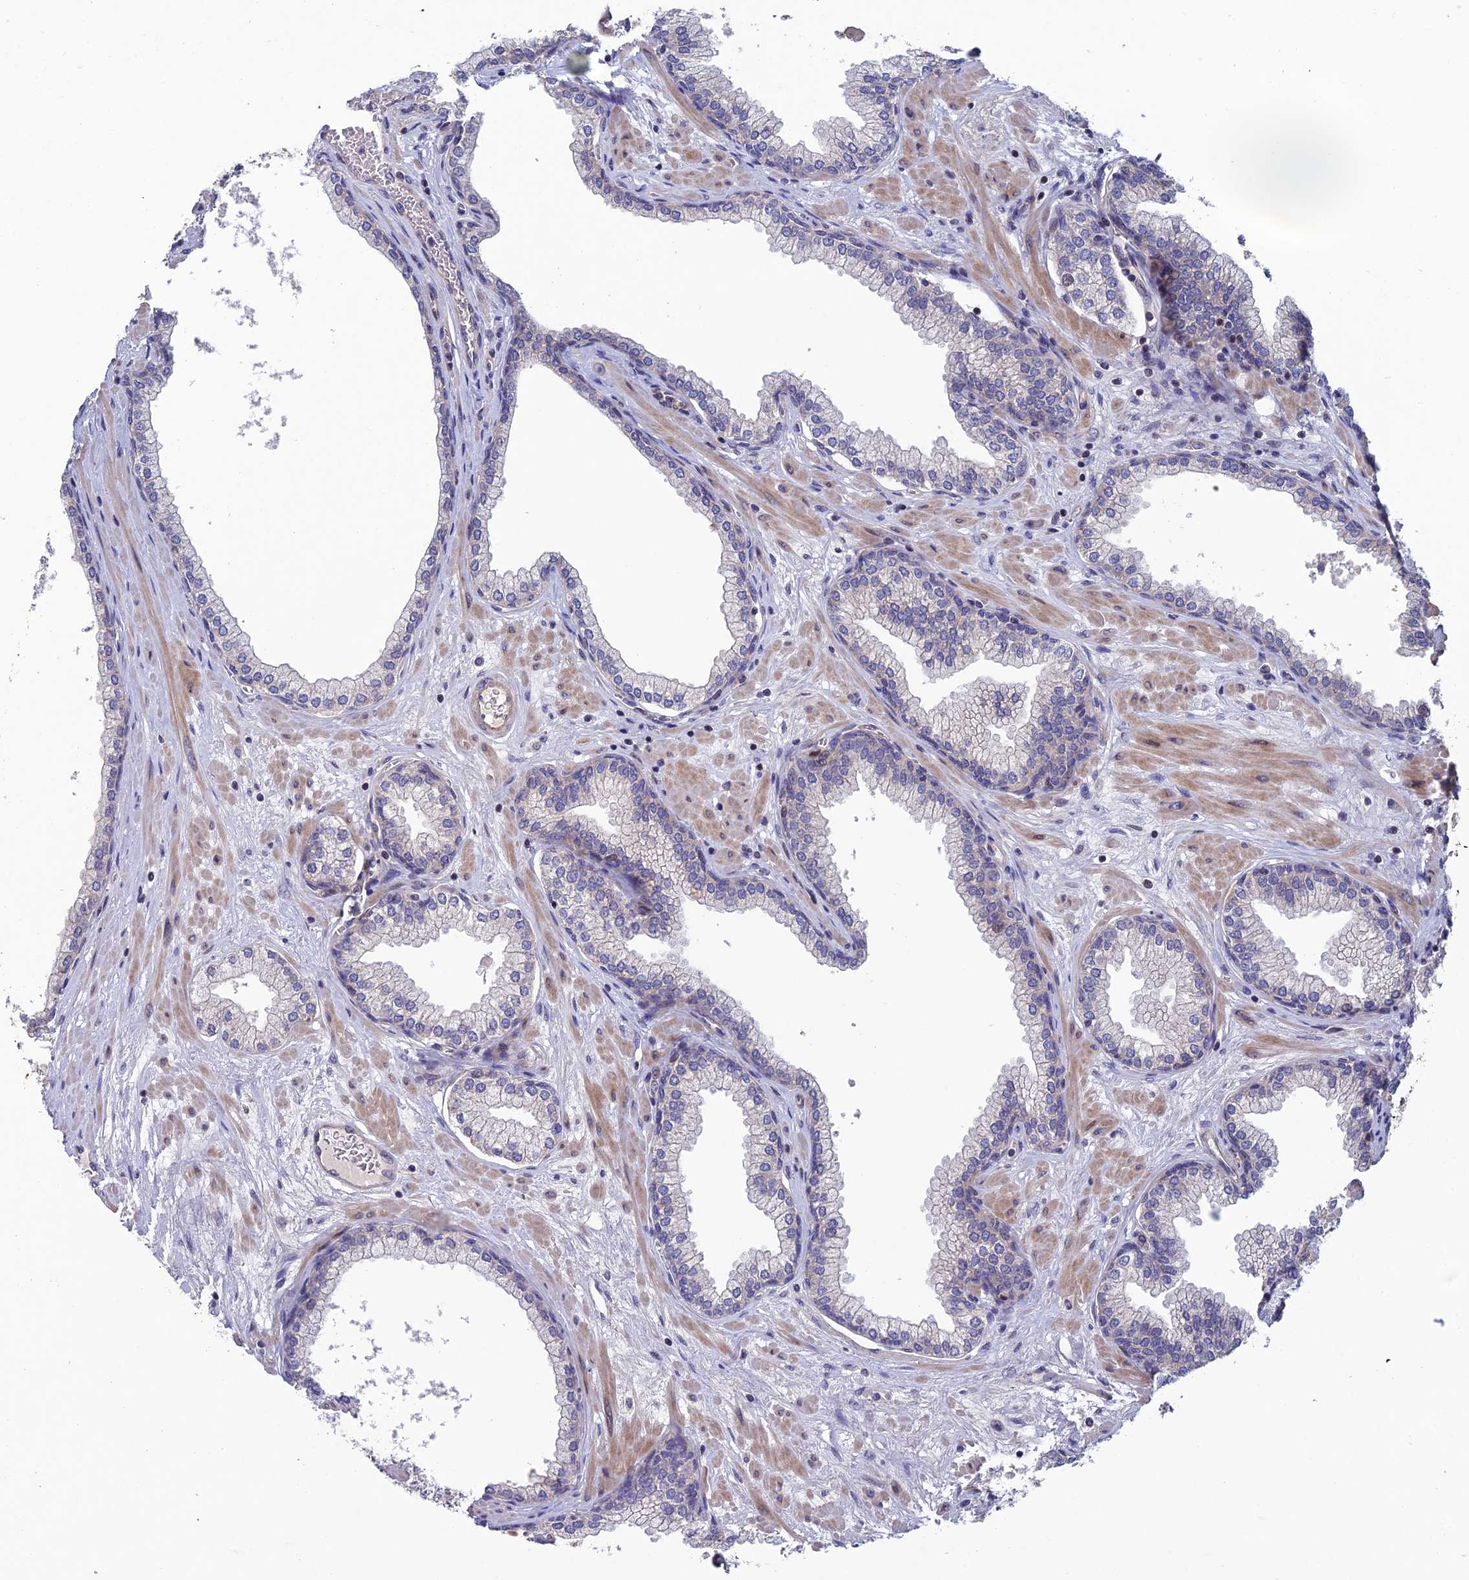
{"staining": {"intensity": "weak", "quantity": "<25%", "location": "cytoplasmic/membranous"}, "tissue": "prostate", "cell_type": "Glandular cells", "image_type": "normal", "snomed": [{"axis": "morphology", "description": "Normal tissue, NOS"}, {"axis": "morphology", "description": "Urothelial carcinoma, Low grade"}, {"axis": "topography", "description": "Urinary bladder"}, {"axis": "topography", "description": "Prostate"}], "caption": "Prostate stained for a protein using immunohistochemistry (IHC) exhibits no expression glandular cells.", "gene": "USP37", "patient": {"sex": "male", "age": 60}}